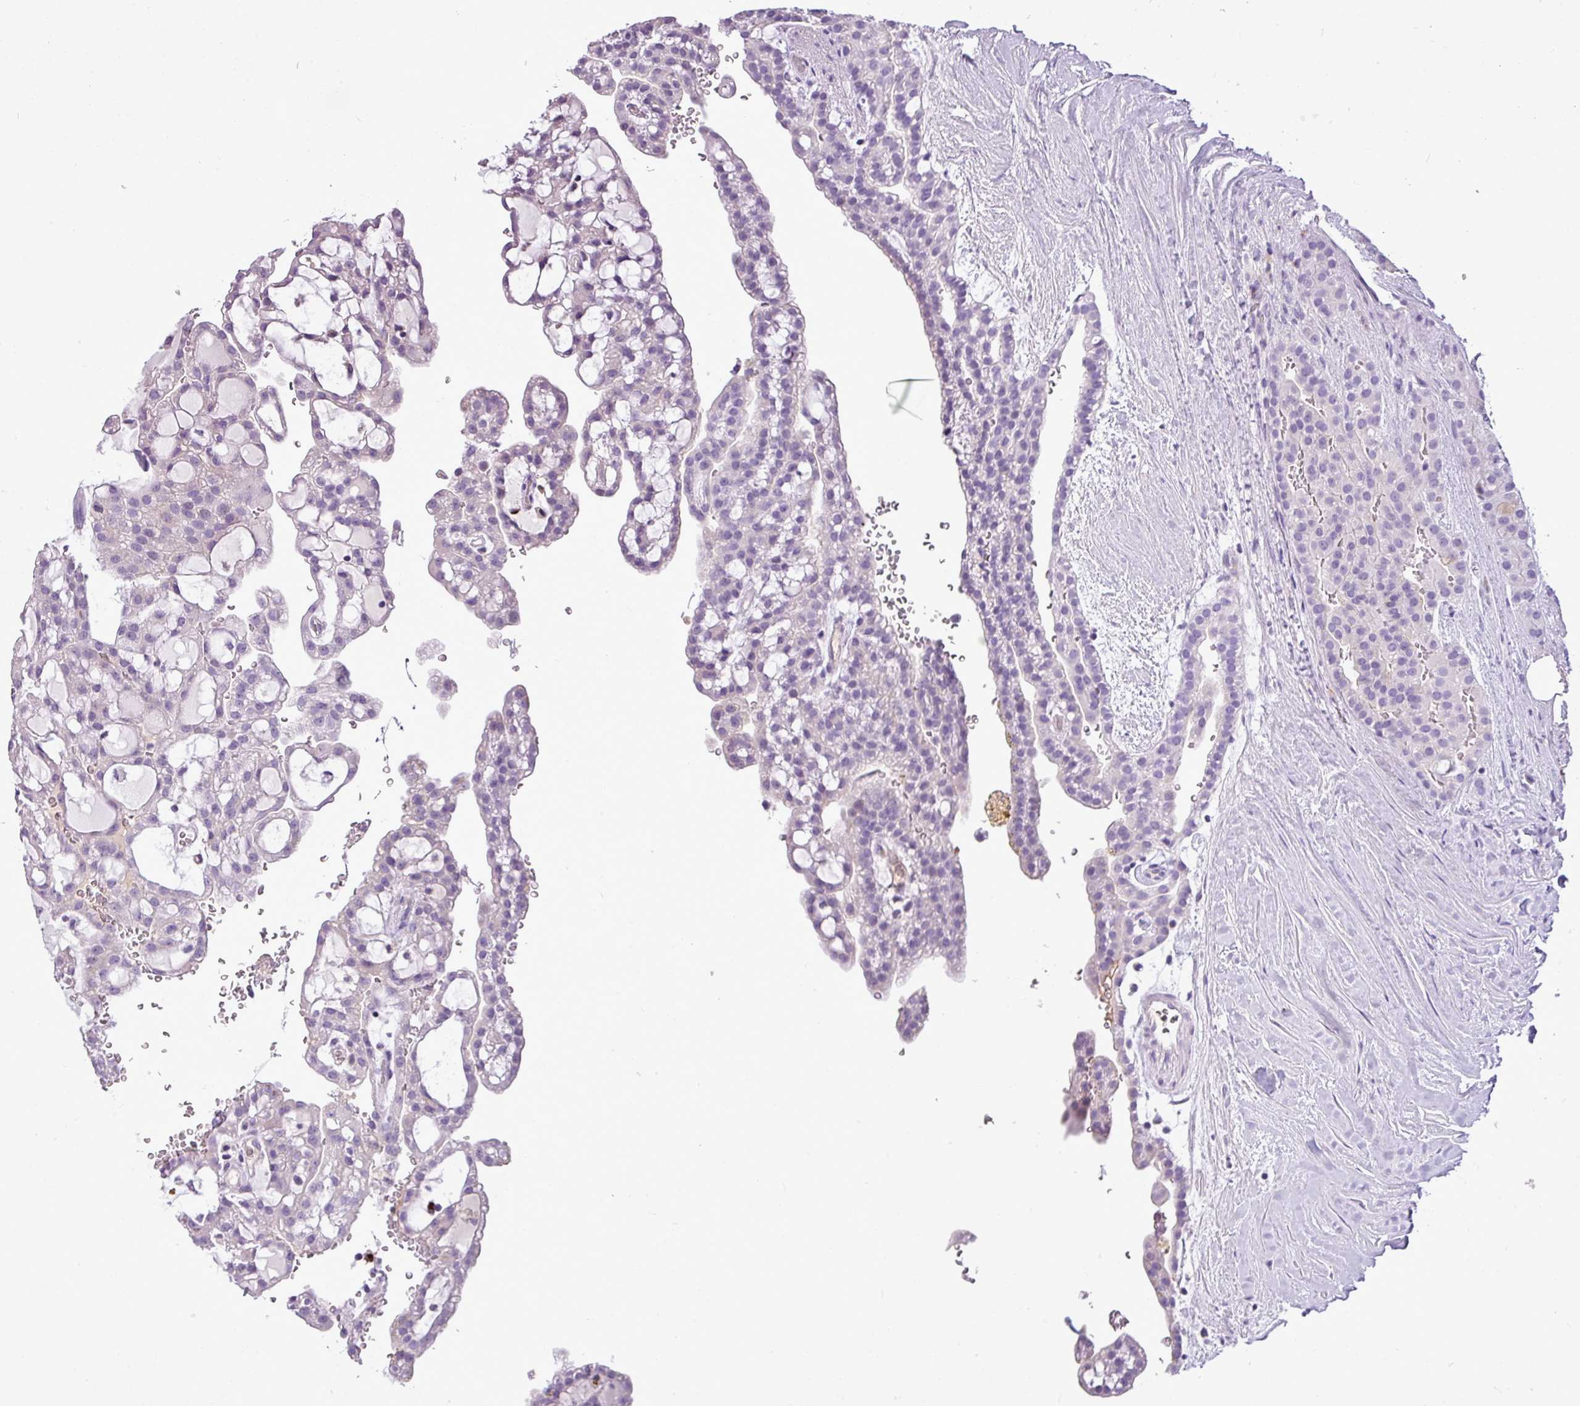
{"staining": {"intensity": "negative", "quantity": "none", "location": "none"}, "tissue": "renal cancer", "cell_type": "Tumor cells", "image_type": "cancer", "snomed": [{"axis": "morphology", "description": "Adenocarcinoma, NOS"}, {"axis": "topography", "description": "Kidney"}], "caption": "IHC of human renal cancer reveals no positivity in tumor cells. (DAB (3,3'-diaminobenzidine) IHC with hematoxylin counter stain).", "gene": "IL17A", "patient": {"sex": "male", "age": 63}}